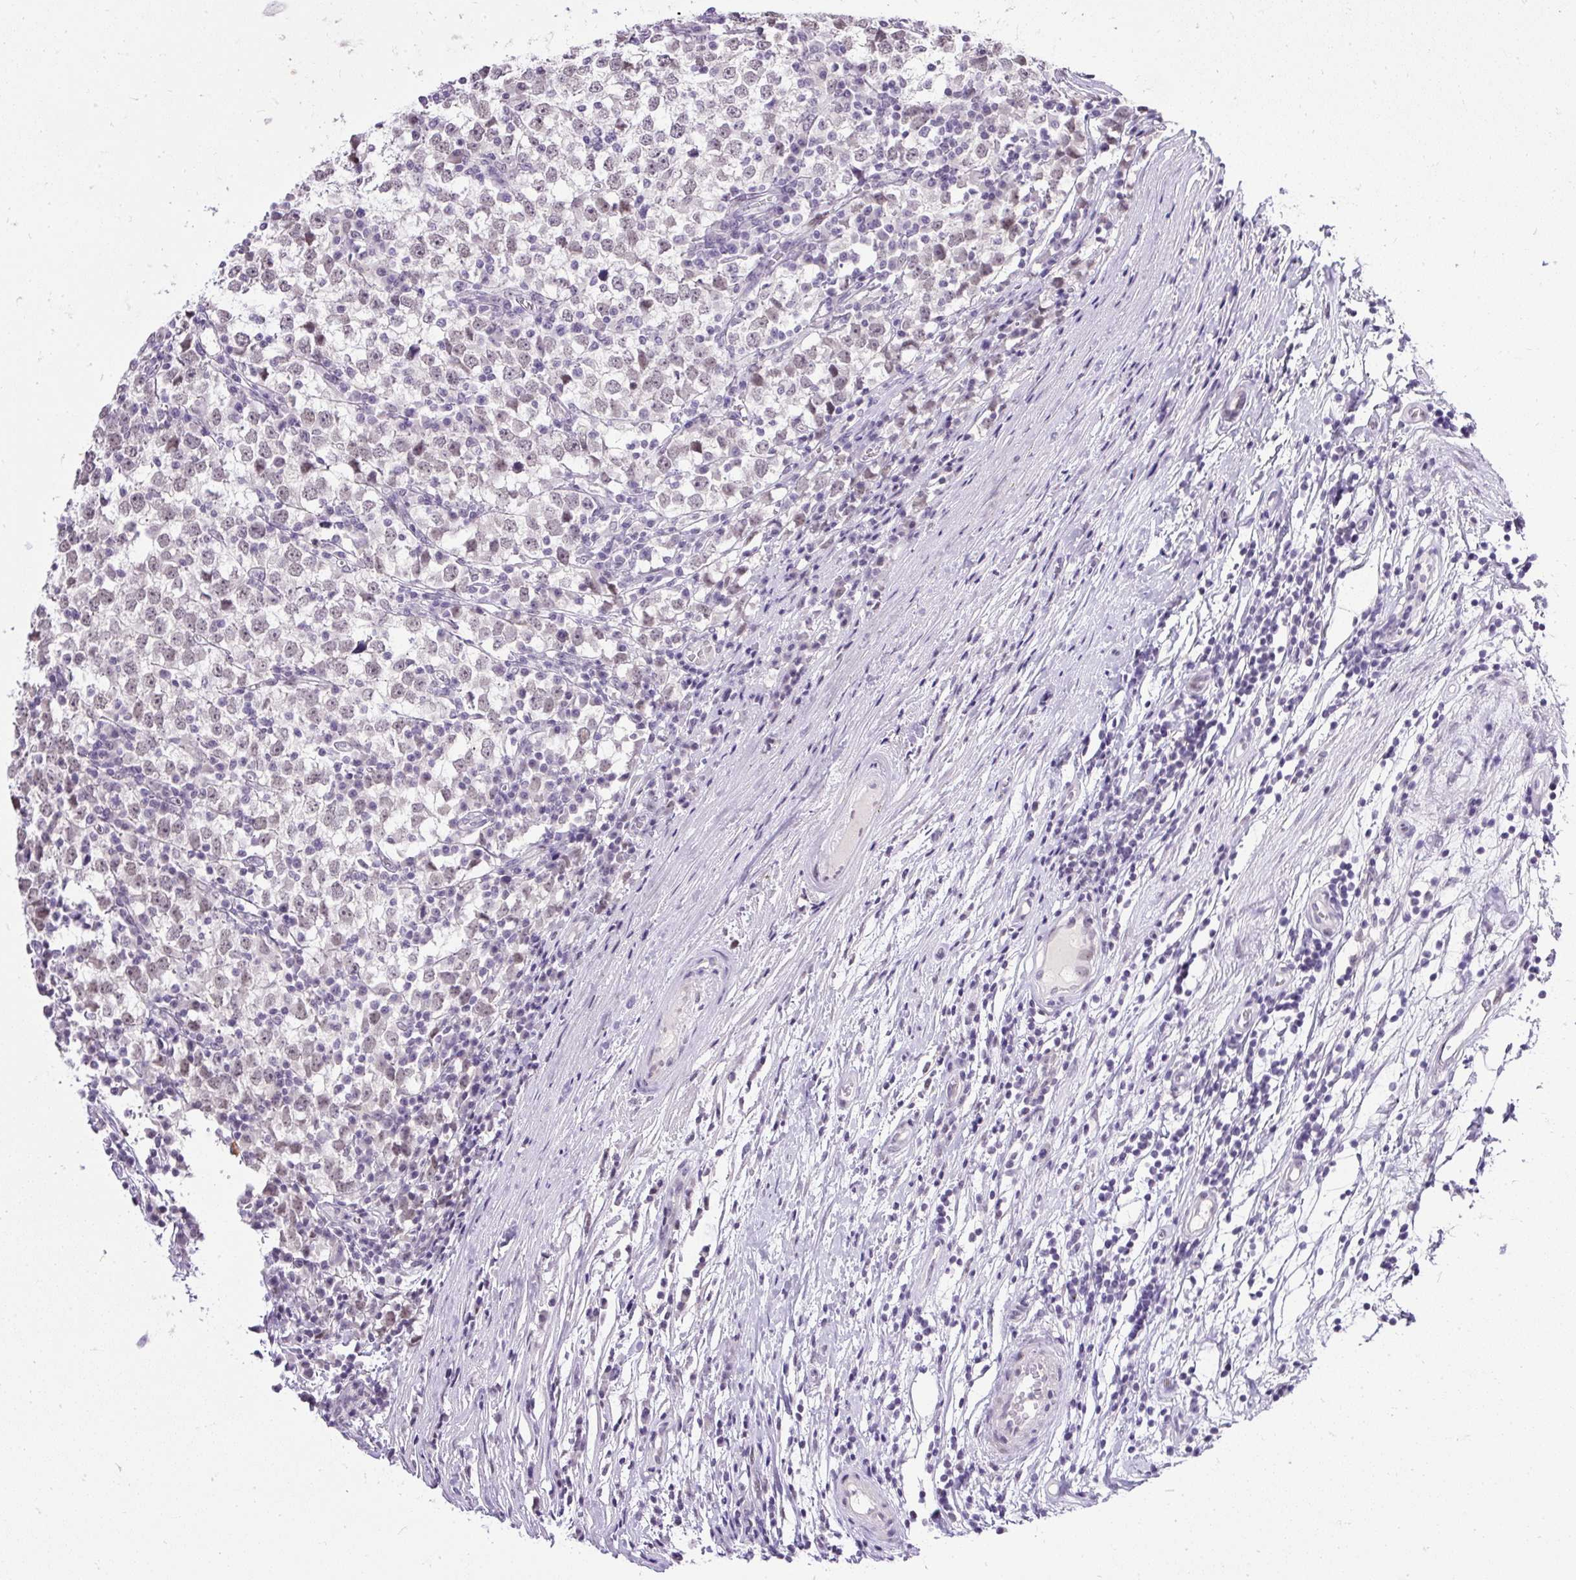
{"staining": {"intensity": "weak", "quantity": ">75%", "location": "nuclear"}, "tissue": "testis cancer", "cell_type": "Tumor cells", "image_type": "cancer", "snomed": [{"axis": "morphology", "description": "Seminoma, NOS"}, {"axis": "topography", "description": "Testis"}], "caption": "Human testis cancer (seminoma) stained with a brown dye shows weak nuclear positive positivity in about >75% of tumor cells.", "gene": "WNT10B", "patient": {"sex": "male", "age": 65}}